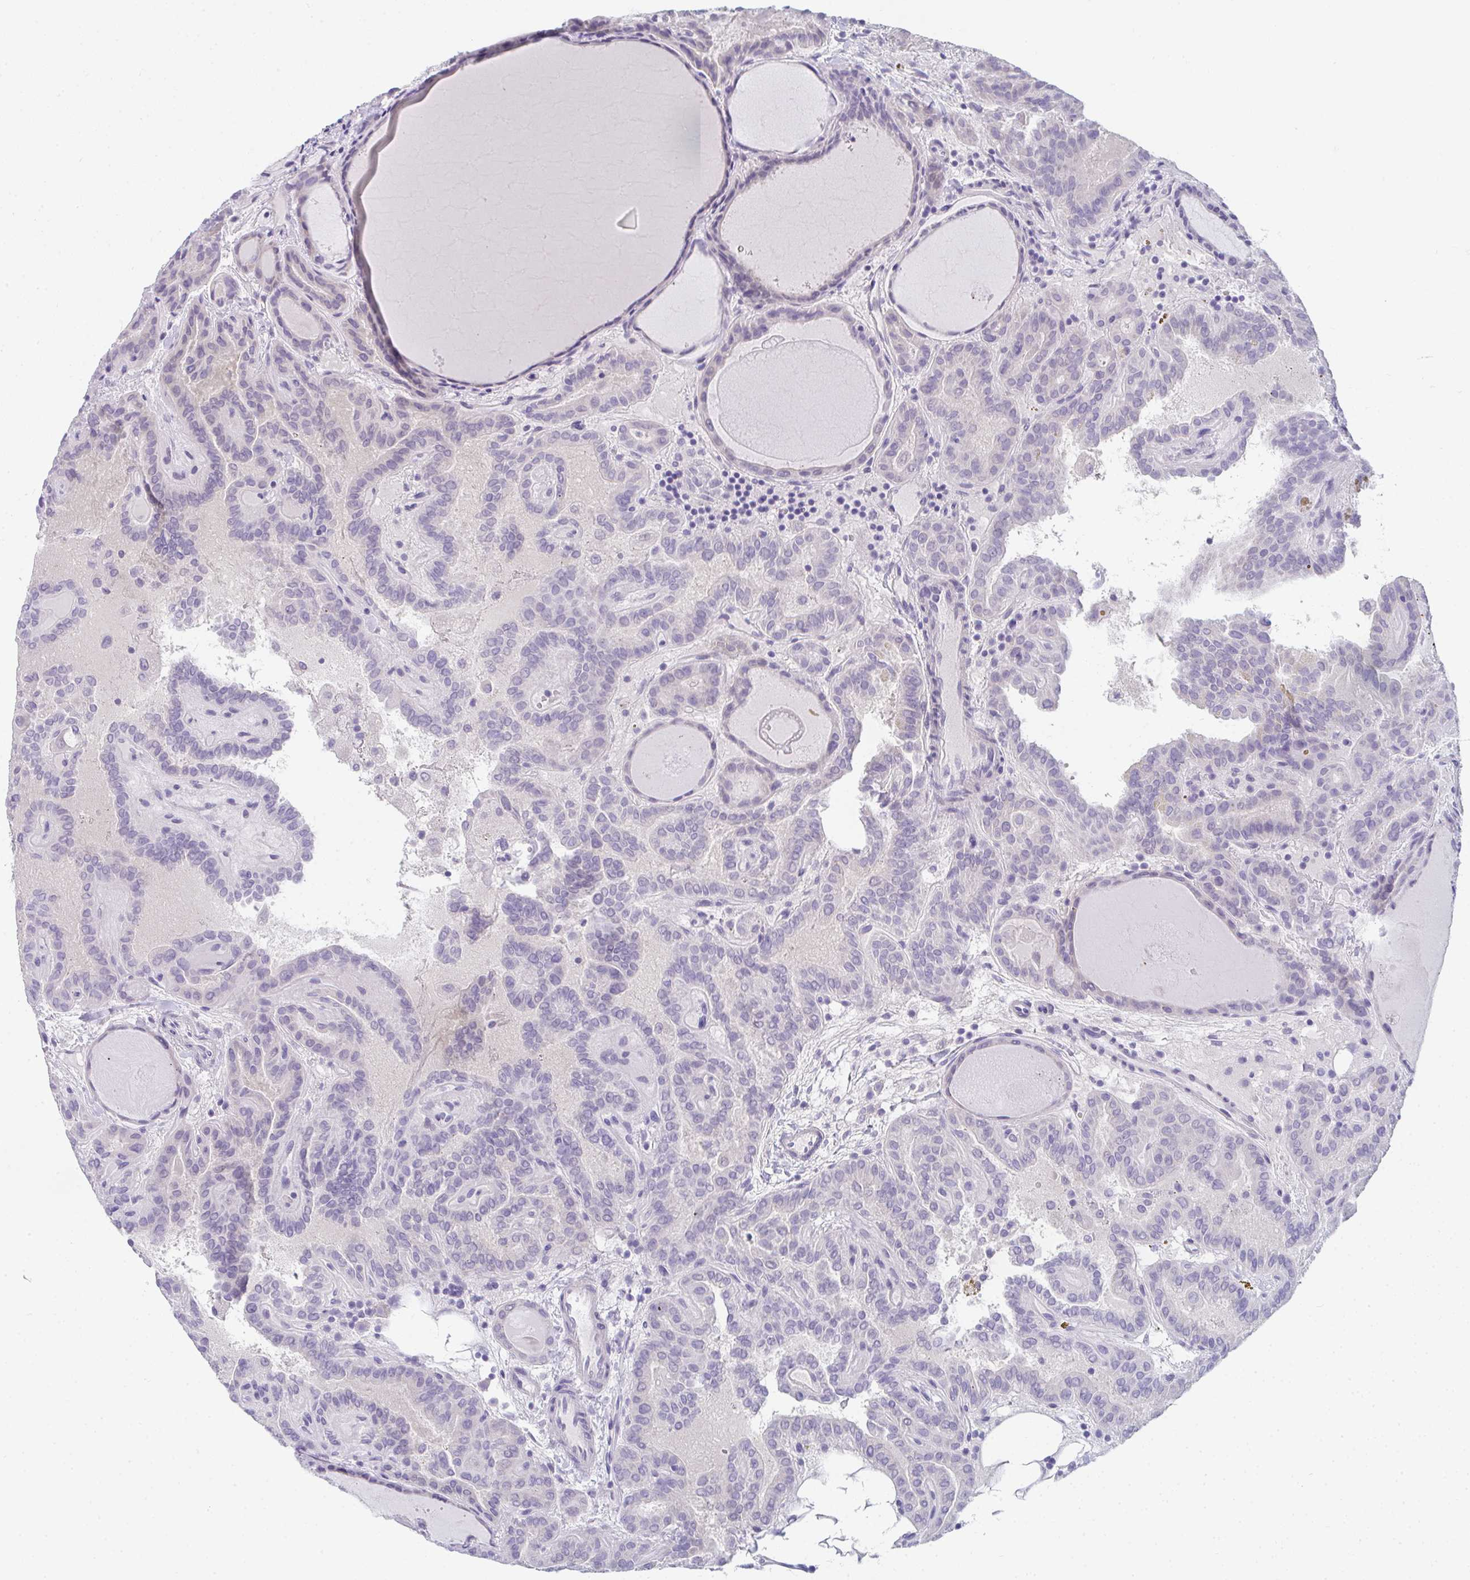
{"staining": {"intensity": "negative", "quantity": "none", "location": "none"}, "tissue": "thyroid cancer", "cell_type": "Tumor cells", "image_type": "cancer", "snomed": [{"axis": "morphology", "description": "Papillary adenocarcinoma, NOS"}, {"axis": "topography", "description": "Thyroid gland"}], "caption": "High power microscopy photomicrograph of an immunohistochemistry (IHC) photomicrograph of thyroid cancer, revealing no significant staining in tumor cells.", "gene": "TTC30B", "patient": {"sex": "female", "age": 46}}